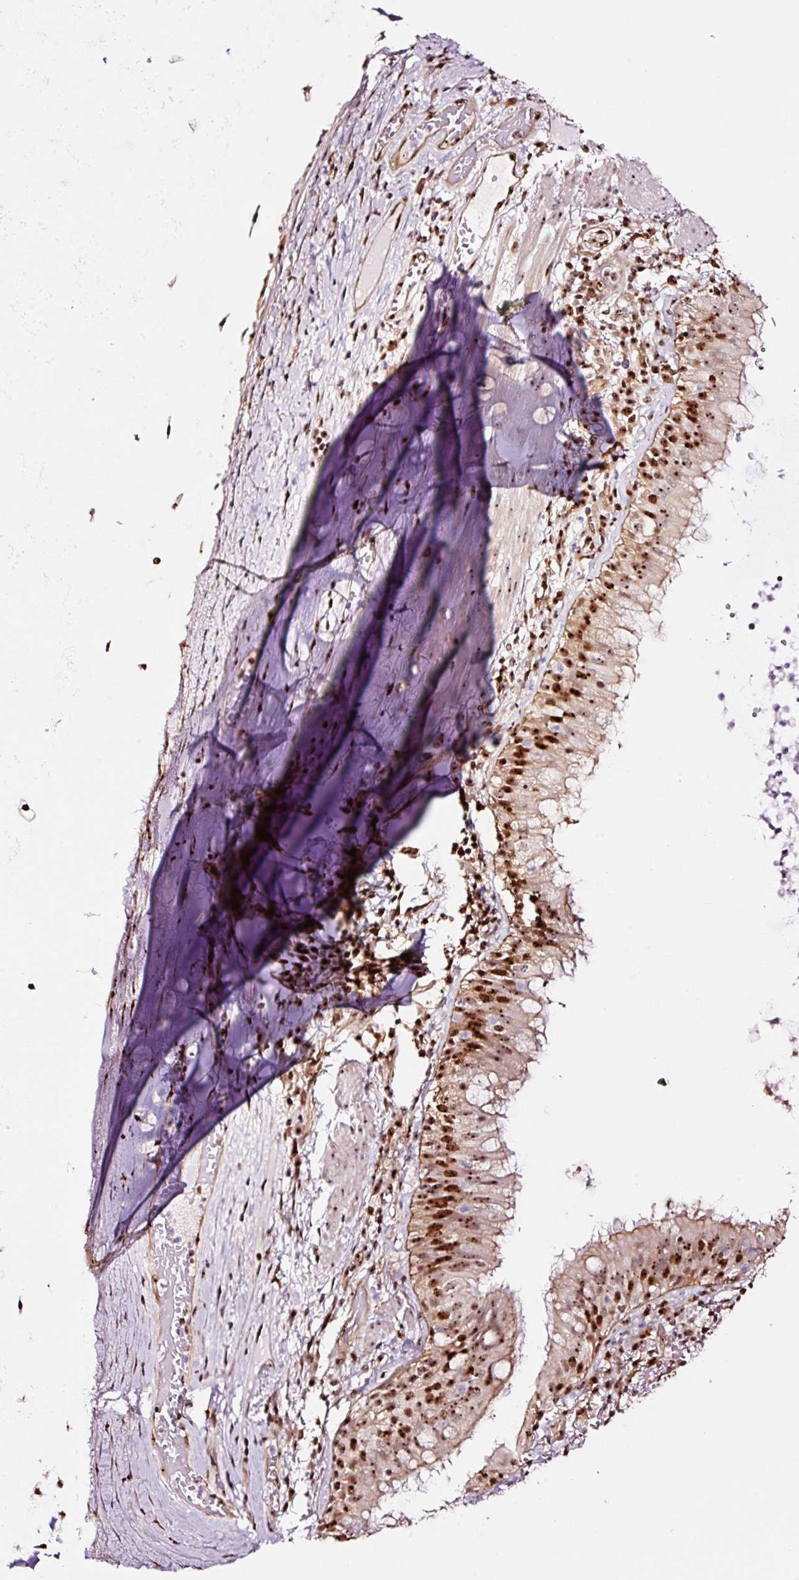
{"staining": {"intensity": "strong", "quantity": ">75%", "location": "nuclear"}, "tissue": "bronchus", "cell_type": "Respiratory epithelial cells", "image_type": "normal", "snomed": [{"axis": "morphology", "description": "Normal tissue, NOS"}, {"axis": "topography", "description": "Cartilage tissue"}, {"axis": "topography", "description": "Bronchus"}], "caption": "Strong nuclear positivity is seen in about >75% of respiratory epithelial cells in benign bronchus. The staining was performed using DAB to visualize the protein expression in brown, while the nuclei were stained in blue with hematoxylin (Magnification: 20x).", "gene": "GNL3", "patient": {"sex": "male", "age": 56}}